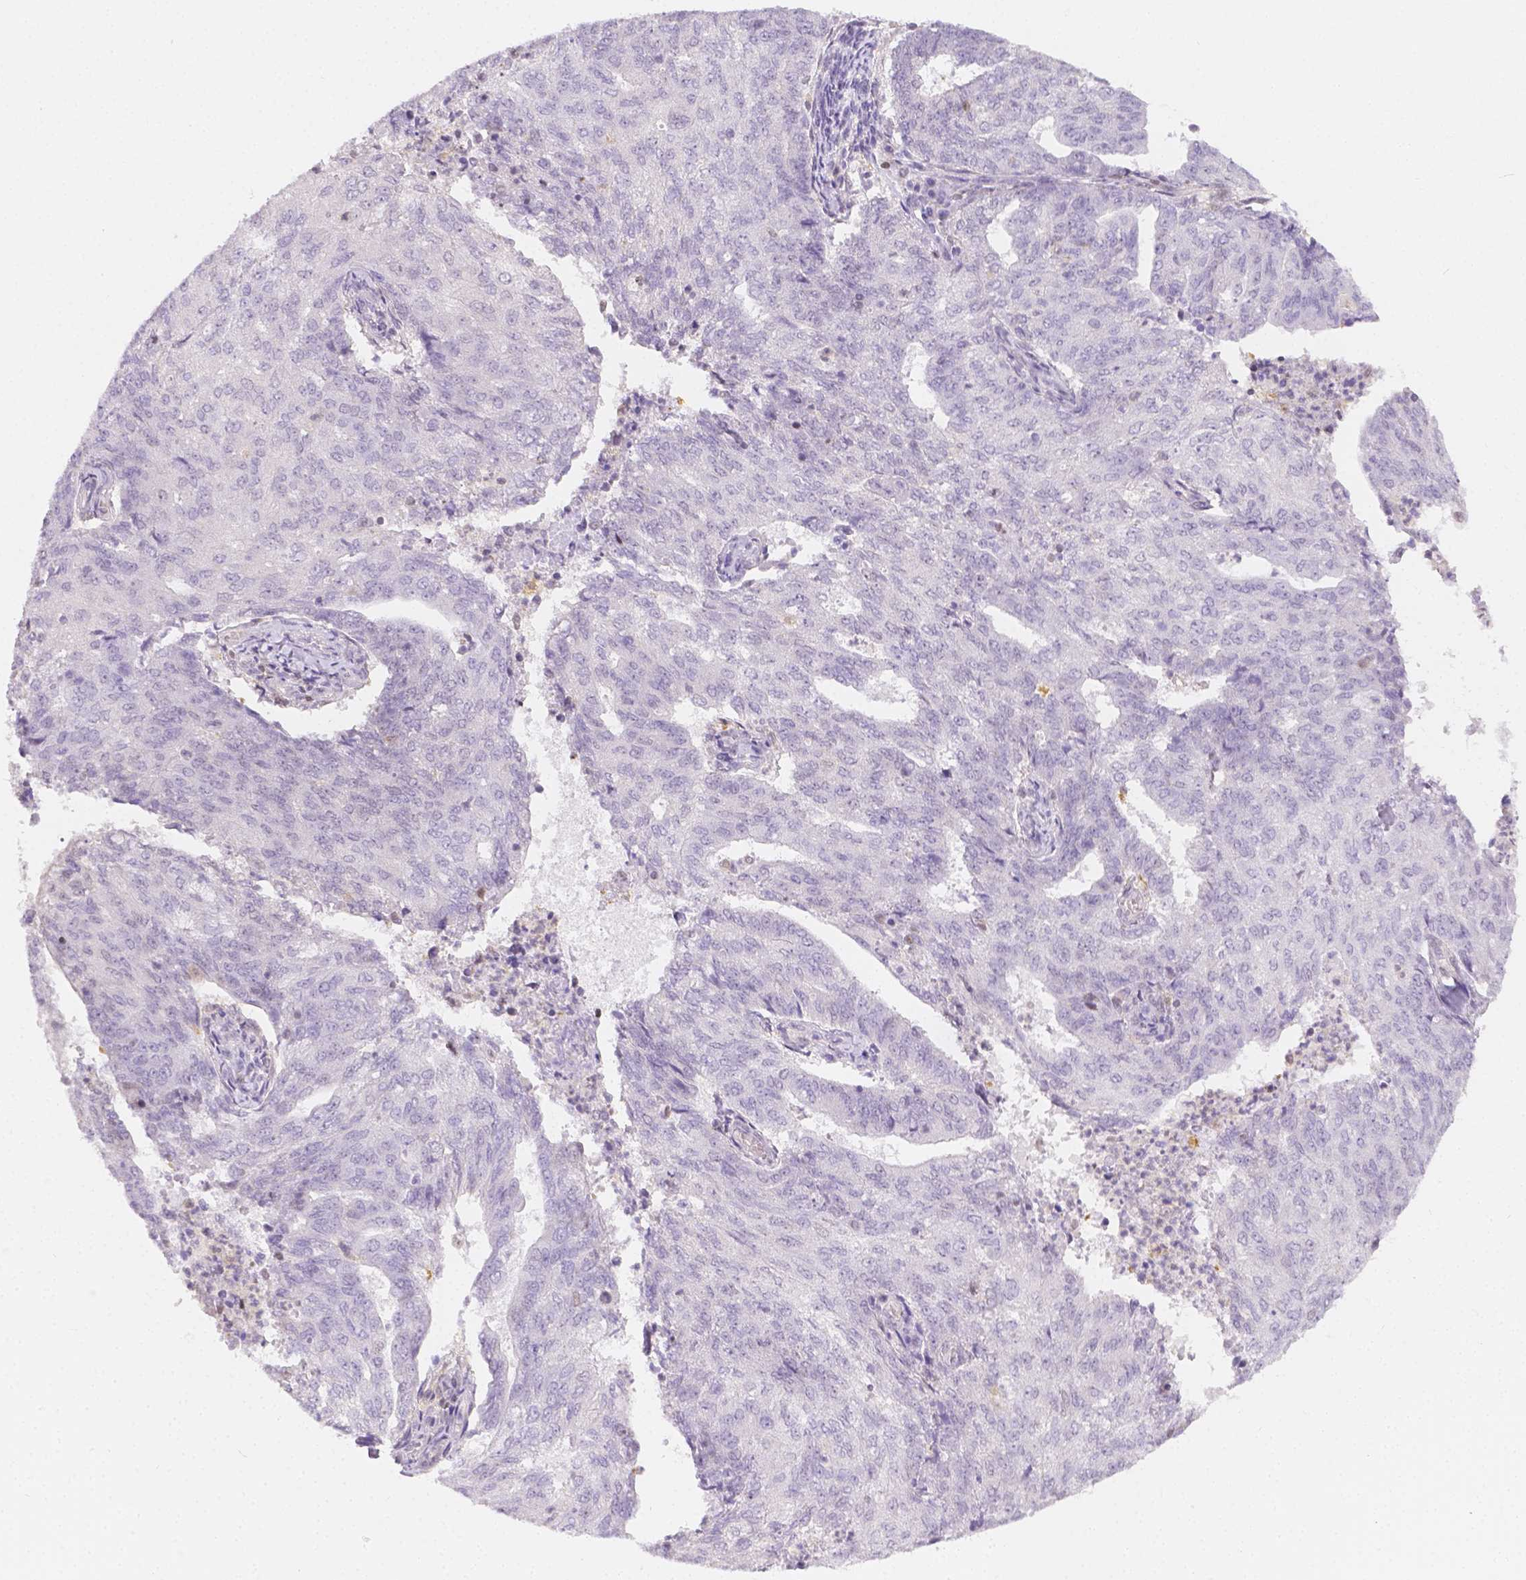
{"staining": {"intensity": "negative", "quantity": "none", "location": "none"}, "tissue": "endometrial cancer", "cell_type": "Tumor cells", "image_type": "cancer", "snomed": [{"axis": "morphology", "description": "Adenocarcinoma, NOS"}, {"axis": "topography", "description": "Endometrium"}], "caption": "This is an IHC photomicrograph of adenocarcinoma (endometrial). There is no staining in tumor cells.", "gene": "SGTB", "patient": {"sex": "female", "age": 82}}